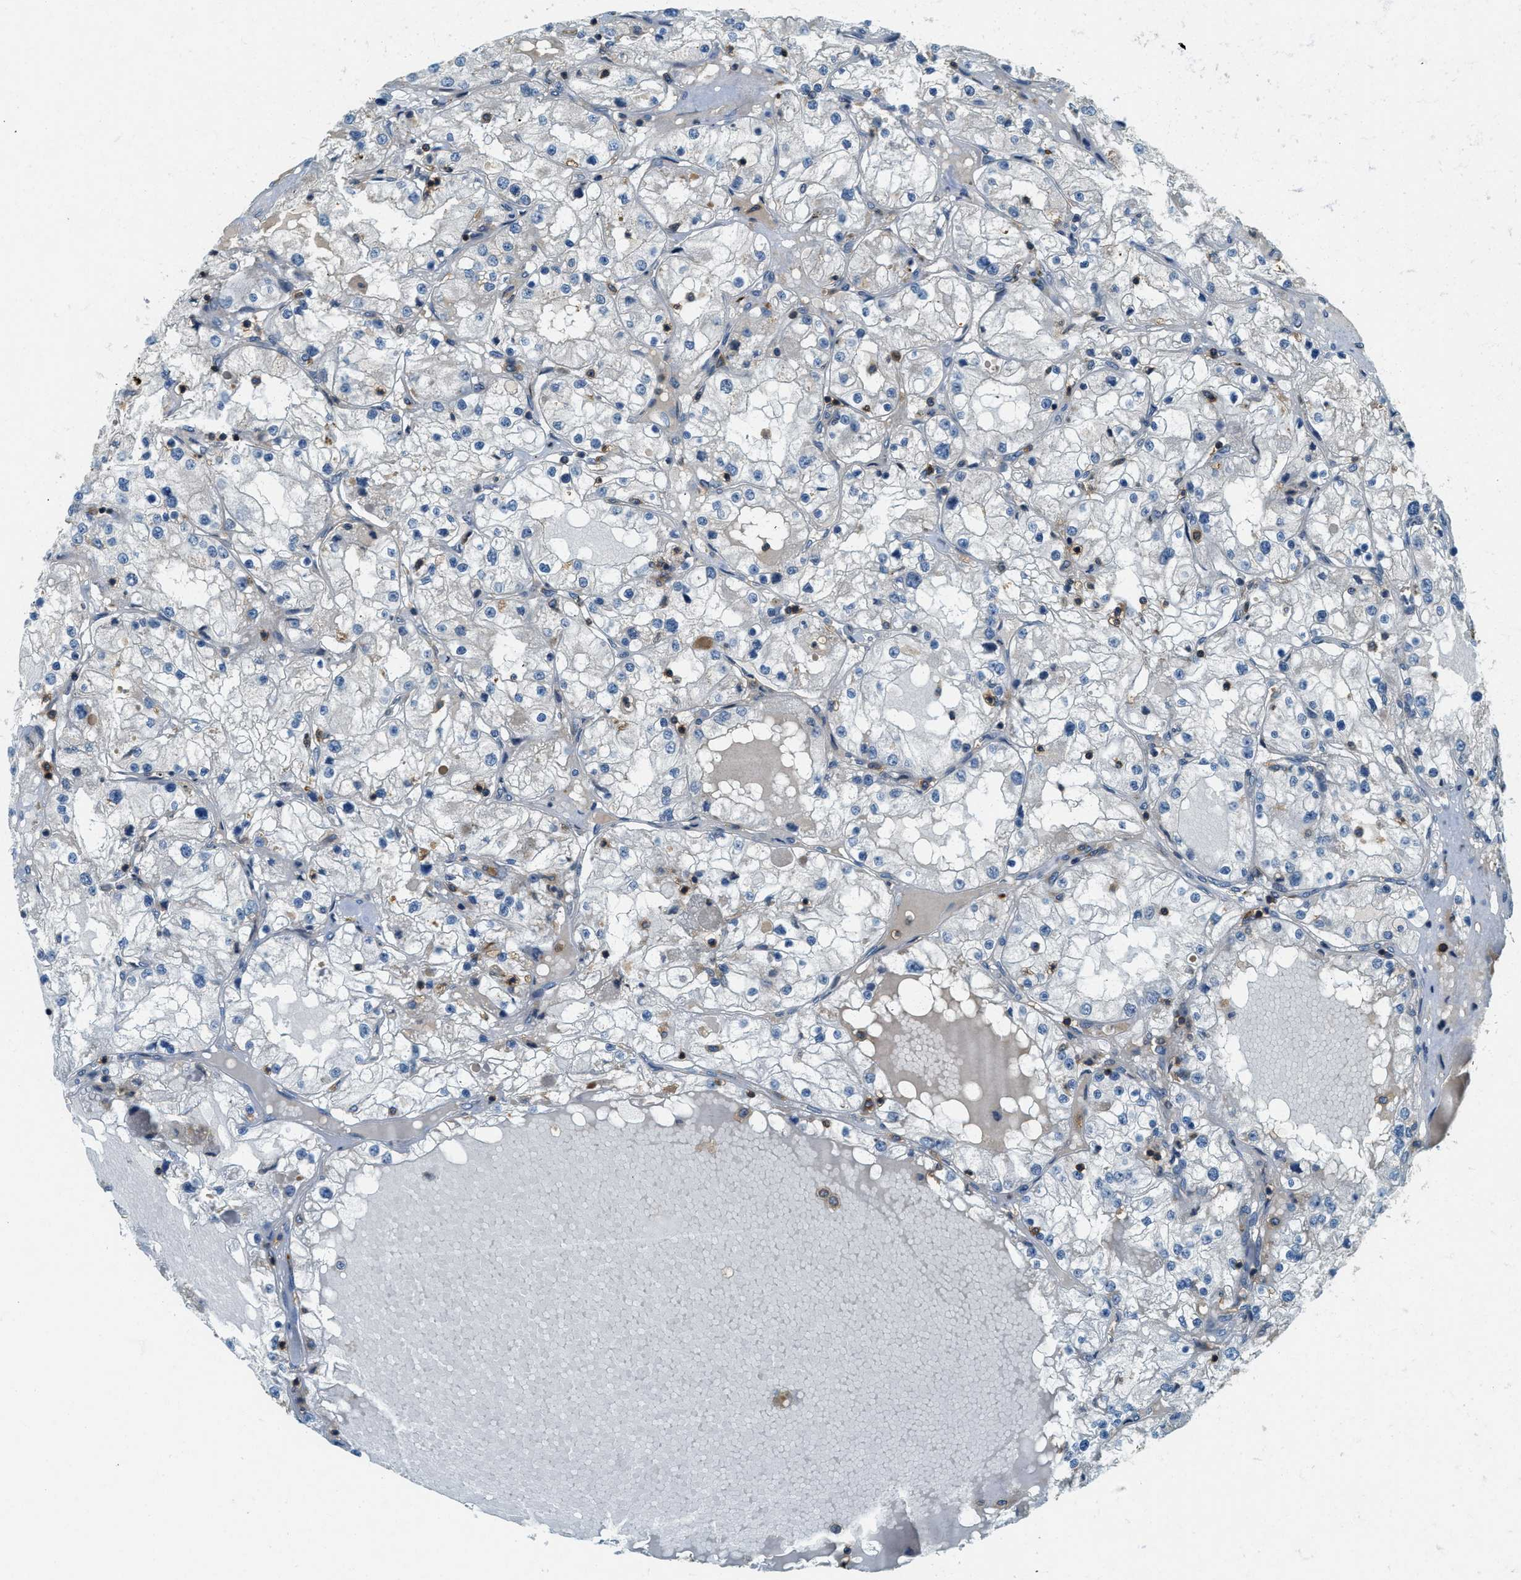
{"staining": {"intensity": "negative", "quantity": "none", "location": "none"}, "tissue": "renal cancer", "cell_type": "Tumor cells", "image_type": "cancer", "snomed": [{"axis": "morphology", "description": "Adenocarcinoma, NOS"}, {"axis": "topography", "description": "Kidney"}], "caption": "Tumor cells are negative for brown protein staining in renal cancer.", "gene": "GMPPB", "patient": {"sex": "male", "age": 68}}